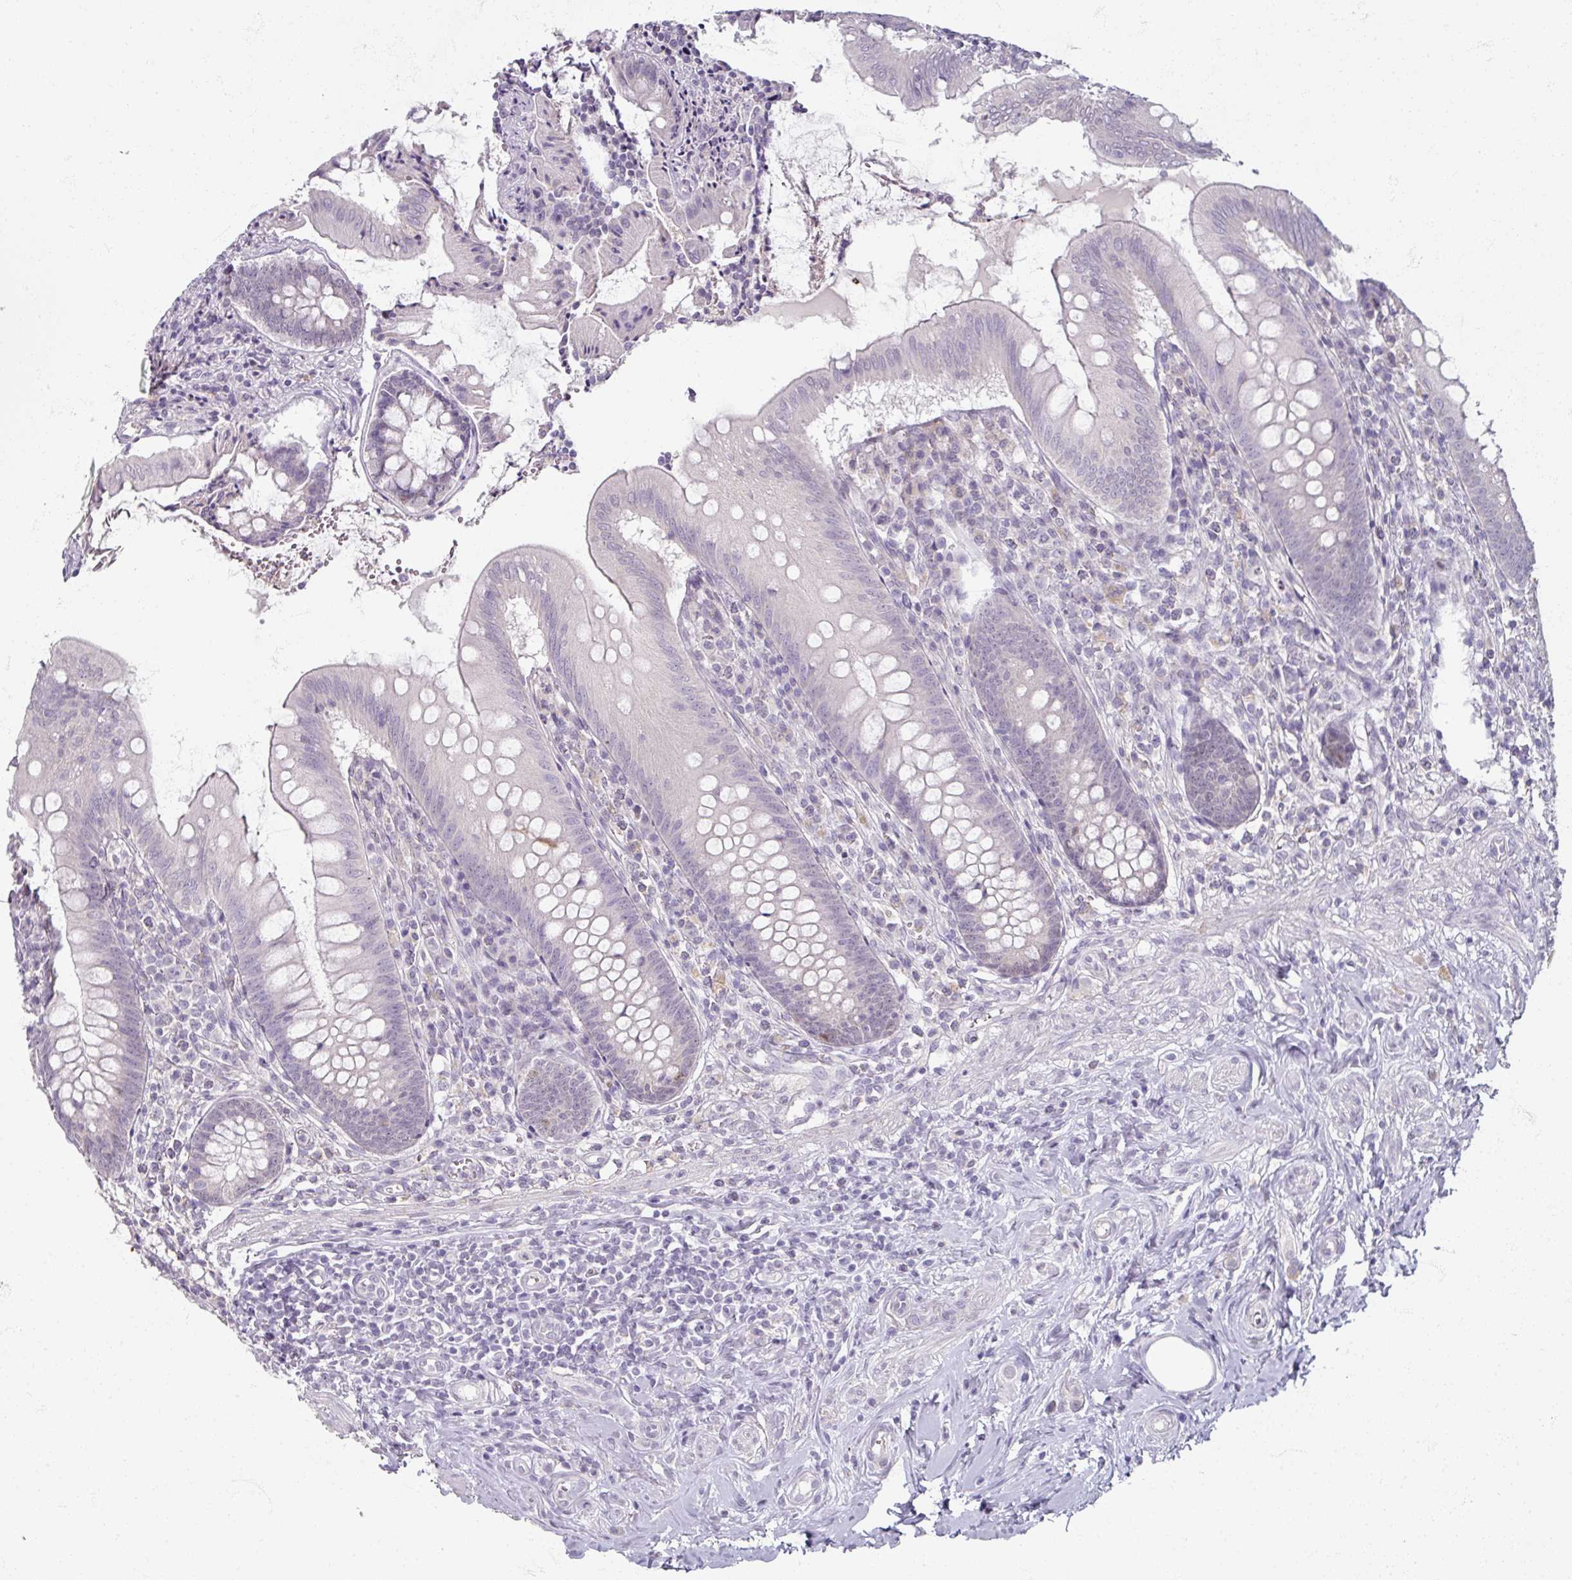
{"staining": {"intensity": "moderate", "quantity": "<25%", "location": "nuclear"}, "tissue": "appendix", "cell_type": "Glandular cells", "image_type": "normal", "snomed": [{"axis": "morphology", "description": "Normal tissue, NOS"}, {"axis": "topography", "description": "Appendix"}], "caption": "IHC histopathology image of benign appendix: human appendix stained using immunohistochemistry (IHC) exhibits low levels of moderate protein expression localized specifically in the nuclear of glandular cells, appearing as a nuclear brown color.", "gene": "SOX11", "patient": {"sex": "female", "age": 51}}